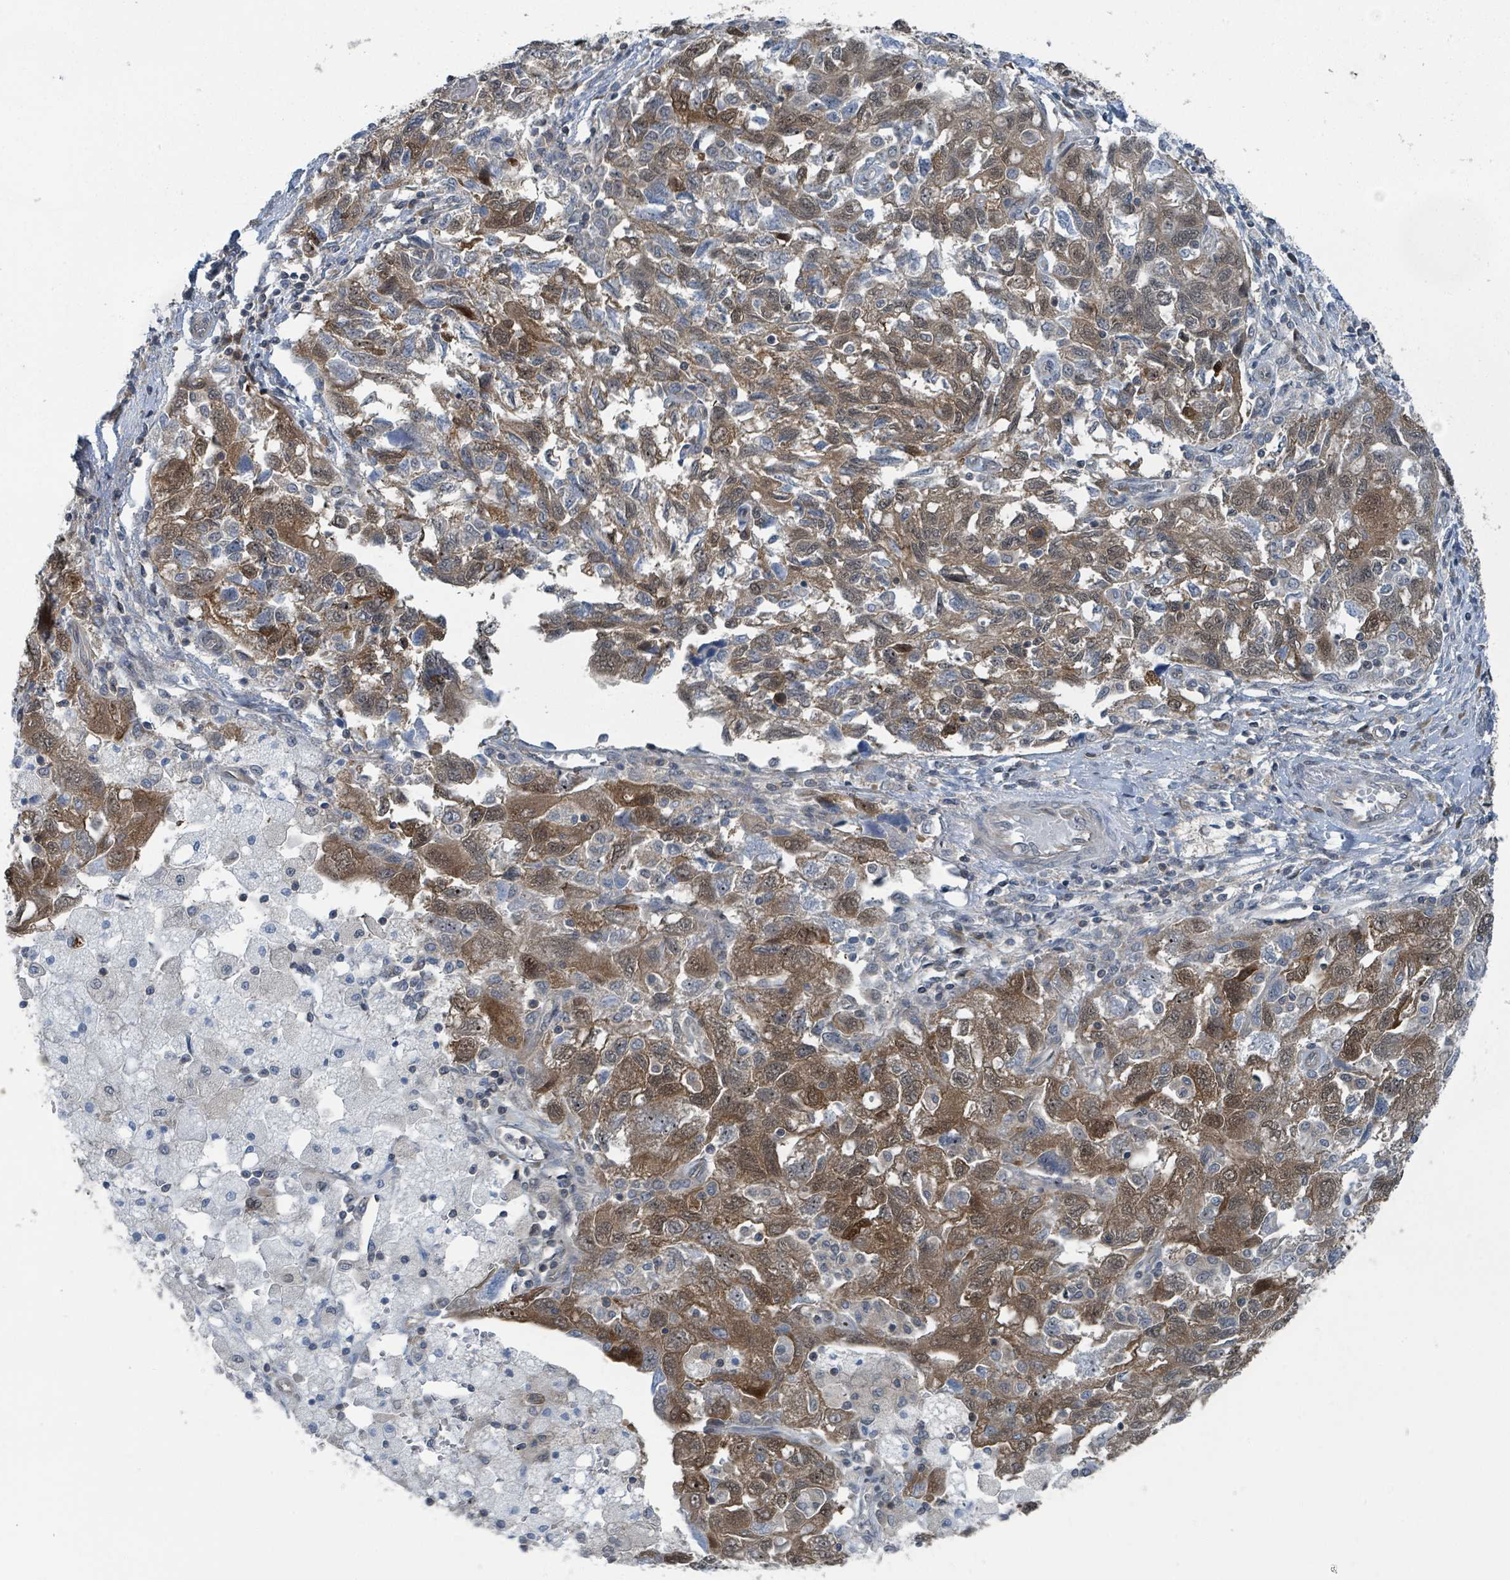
{"staining": {"intensity": "moderate", "quantity": "25%-75%", "location": "cytoplasmic/membranous,nuclear"}, "tissue": "ovarian cancer", "cell_type": "Tumor cells", "image_type": "cancer", "snomed": [{"axis": "morphology", "description": "Carcinoma, NOS"}, {"axis": "morphology", "description": "Cystadenocarcinoma, serous, NOS"}, {"axis": "topography", "description": "Ovary"}], "caption": "Human carcinoma (ovarian) stained with a brown dye reveals moderate cytoplasmic/membranous and nuclear positive positivity in about 25%-75% of tumor cells.", "gene": "GOLGA7", "patient": {"sex": "female", "age": 69}}